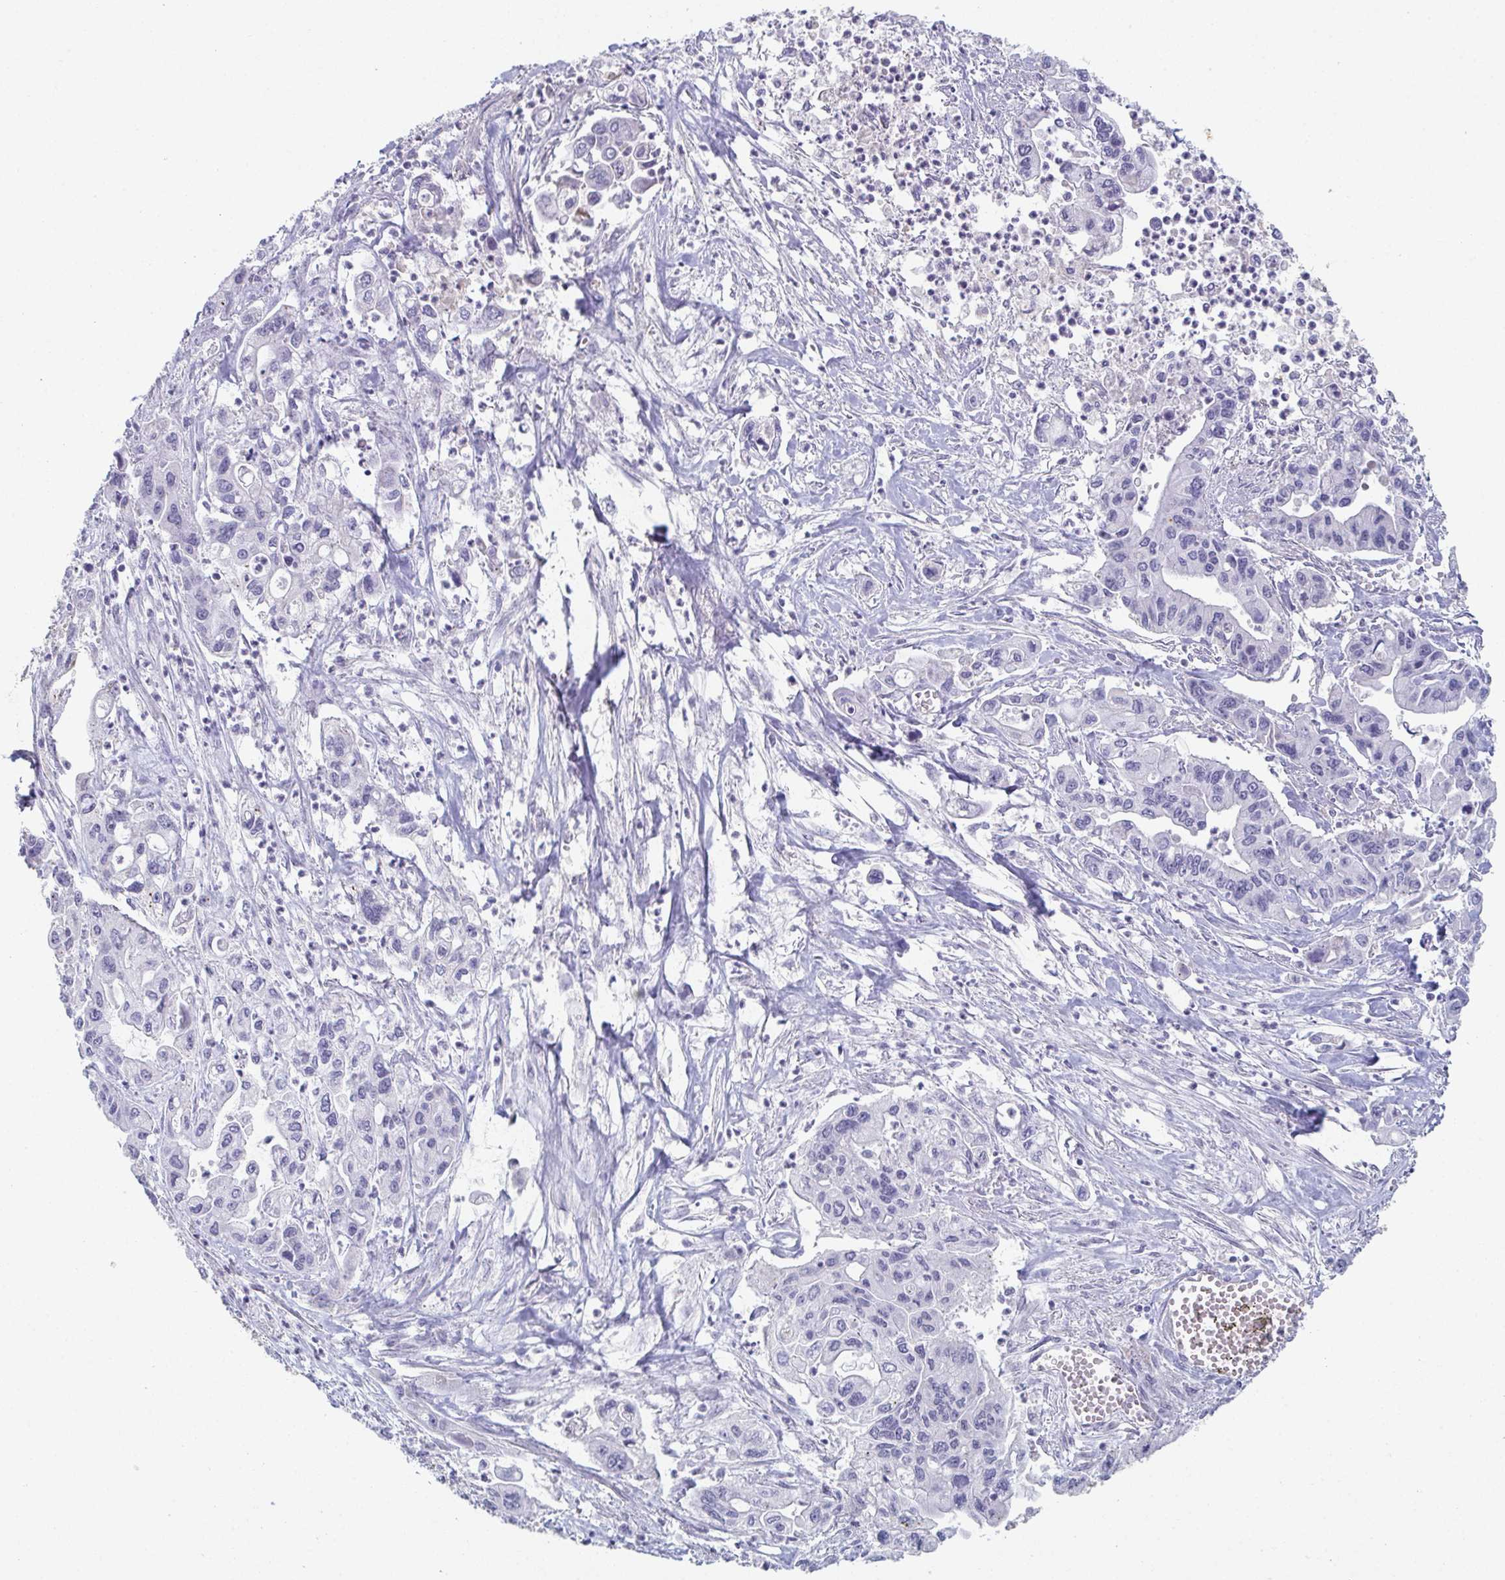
{"staining": {"intensity": "negative", "quantity": "none", "location": "none"}, "tissue": "pancreatic cancer", "cell_type": "Tumor cells", "image_type": "cancer", "snomed": [{"axis": "morphology", "description": "Adenocarcinoma, NOS"}, {"axis": "topography", "description": "Pancreas"}], "caption": "This is an IHC histopathology image of adenocarcinoma (pancreatic). There is no staining in tumor cells.", "gene": "ADAM21", "patient": {"sex": "male", "age": 62}}